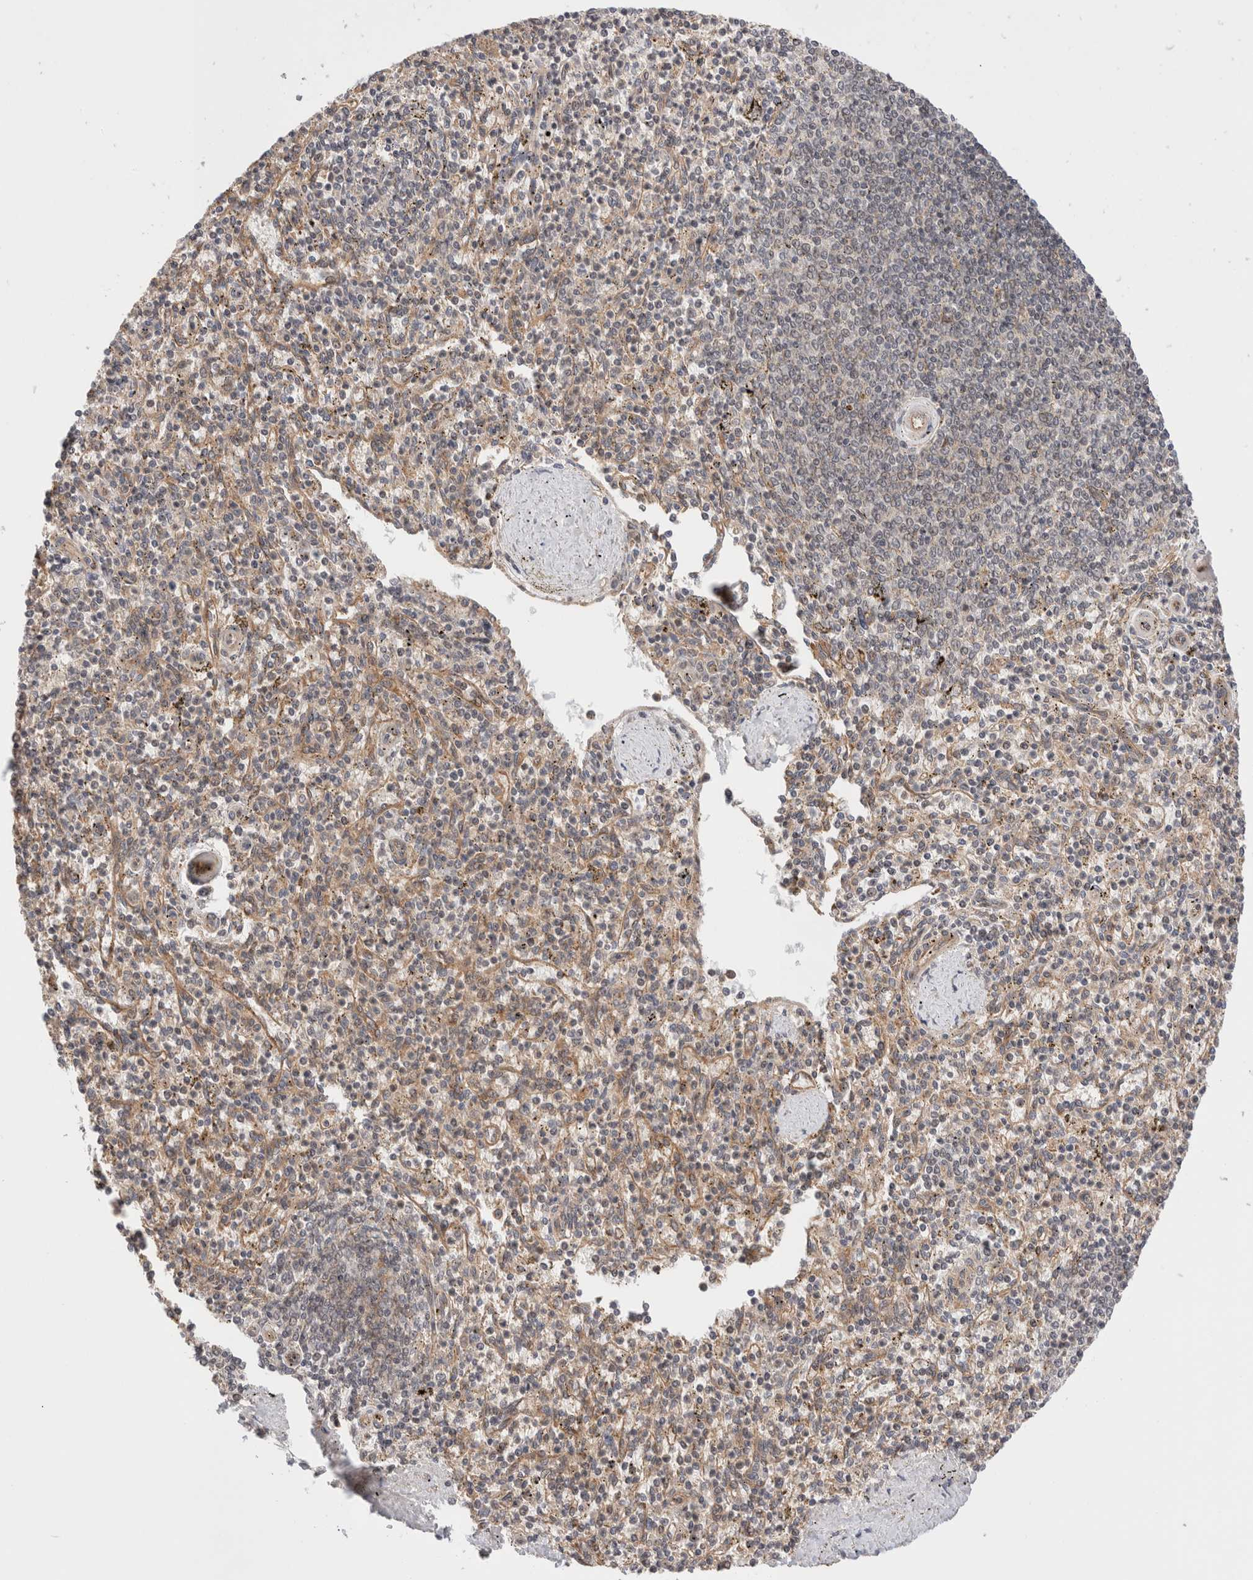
{"staining": {"intensity": "moderate", "quantity": "25%-75%", "location": "cytoplasmic/membranous"}, "tissue": "spleen", "cell_type": "Cells in red pulp", "image_type": "normal", "snomed": [{"axis": "morphology", "description": "Normal tissue, NOS"}, {"axis": "topography", "description": "Spleen"}], "caption": "This micrograph exhibits immunohistochemistry staining of benign spleen, with medium moderate cytoplasmic/membranous positivity in about 25%-75% of cells in red pulp.", "gene": "SIKE1", "patient": {"sex": "male", "age": 72}}